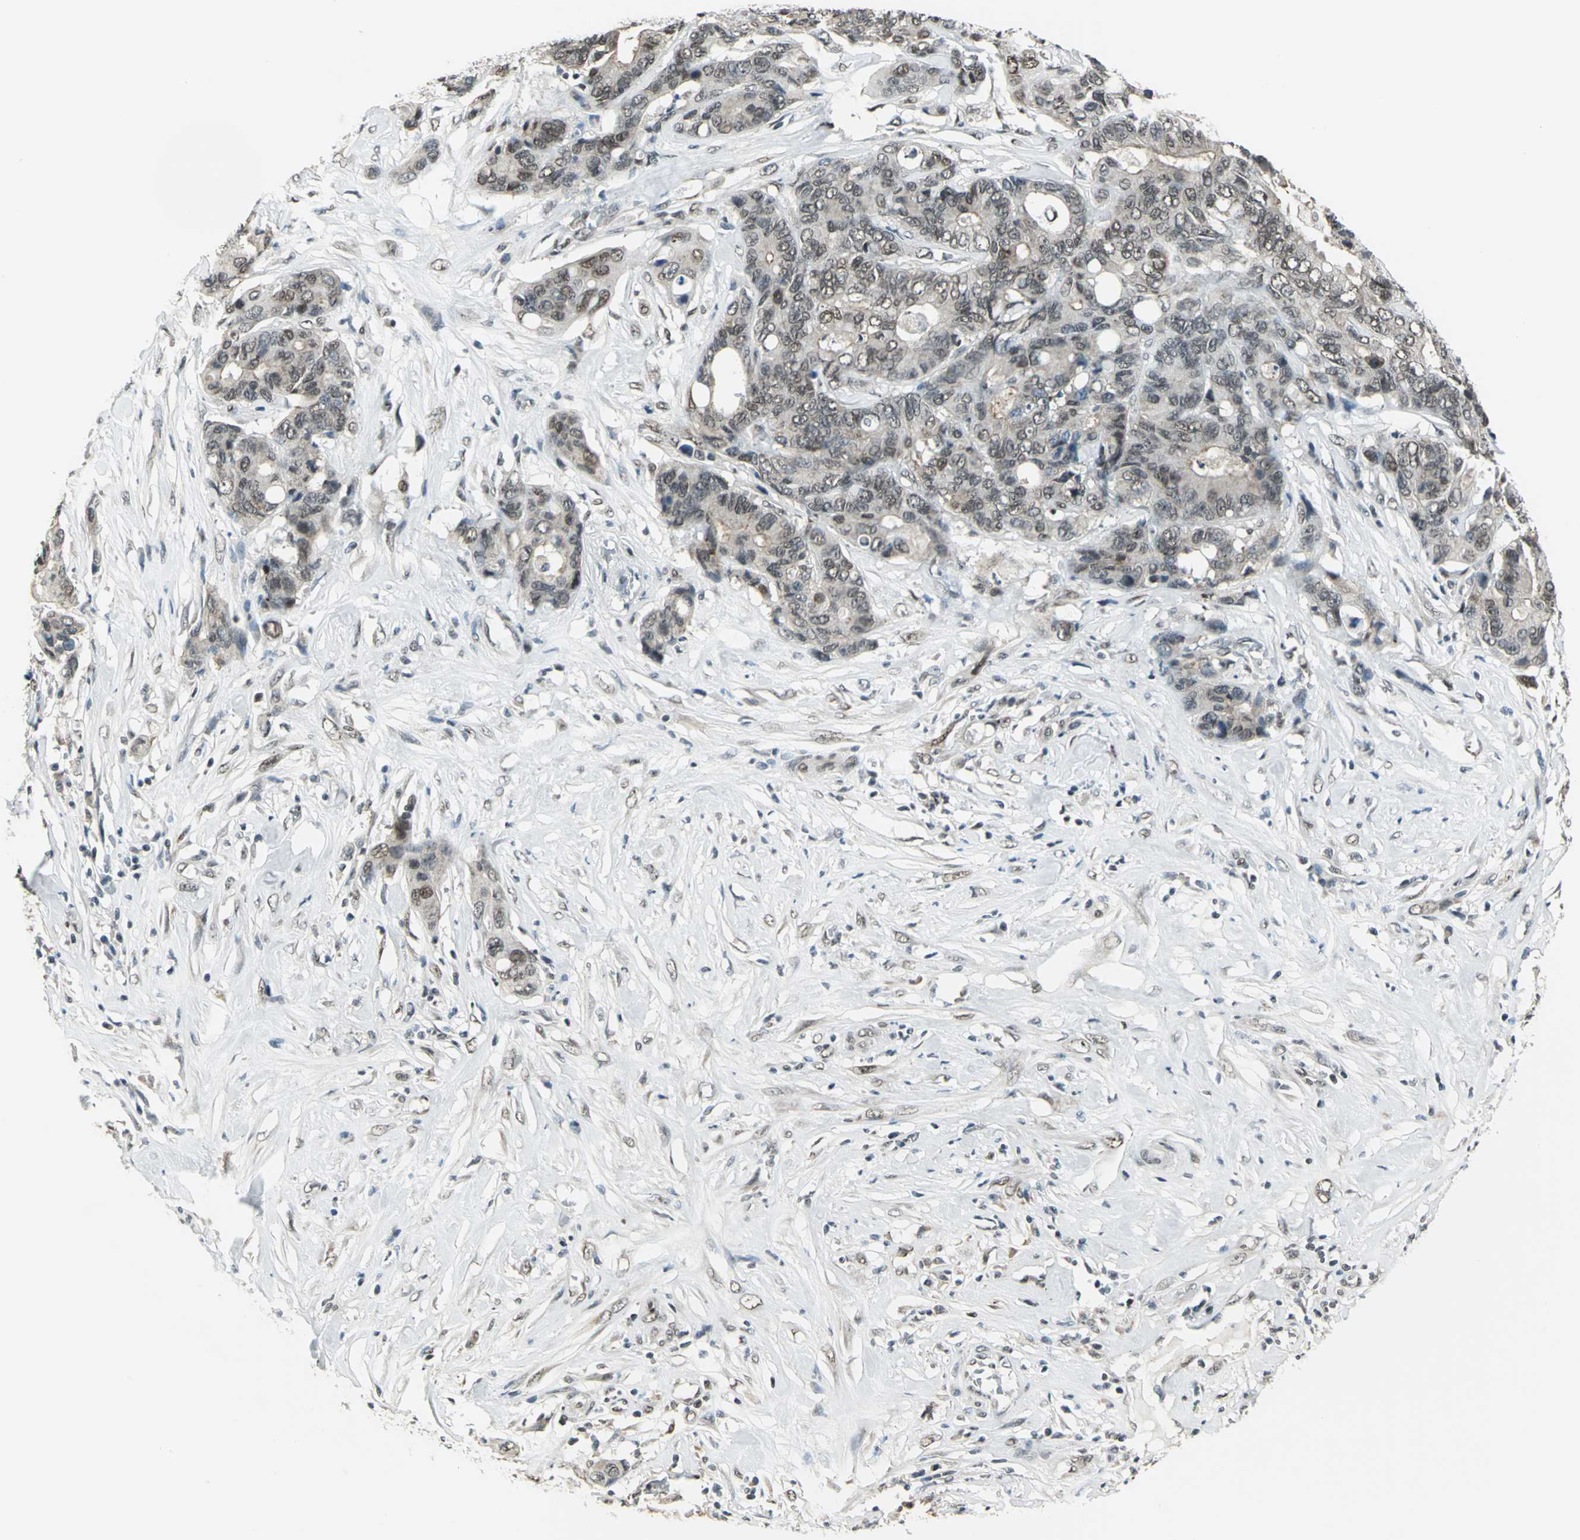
{"staining": {"intensity": "weak", "quantity": "25%-75%", "location": "cytoplasmic/membranous,nuclear"}, "tissue": "colorectal cancer", "cell_type": "Tumor cells", "image_type": "cancer", "snomed": [{"axis": "morphology", "description": "Adenocarcinoma, NOS"}, {"axis": "topography", "description": "Rectum"}], "caption": "Protein expression analysis of human colorectal adenocarcinoma reveals weak cytoplasmic/membranous and nuclear staining in approximately 25%-75% of tumor cells.", "gene": "RAD17", "patient": {"sex": "male", "age": 55}}